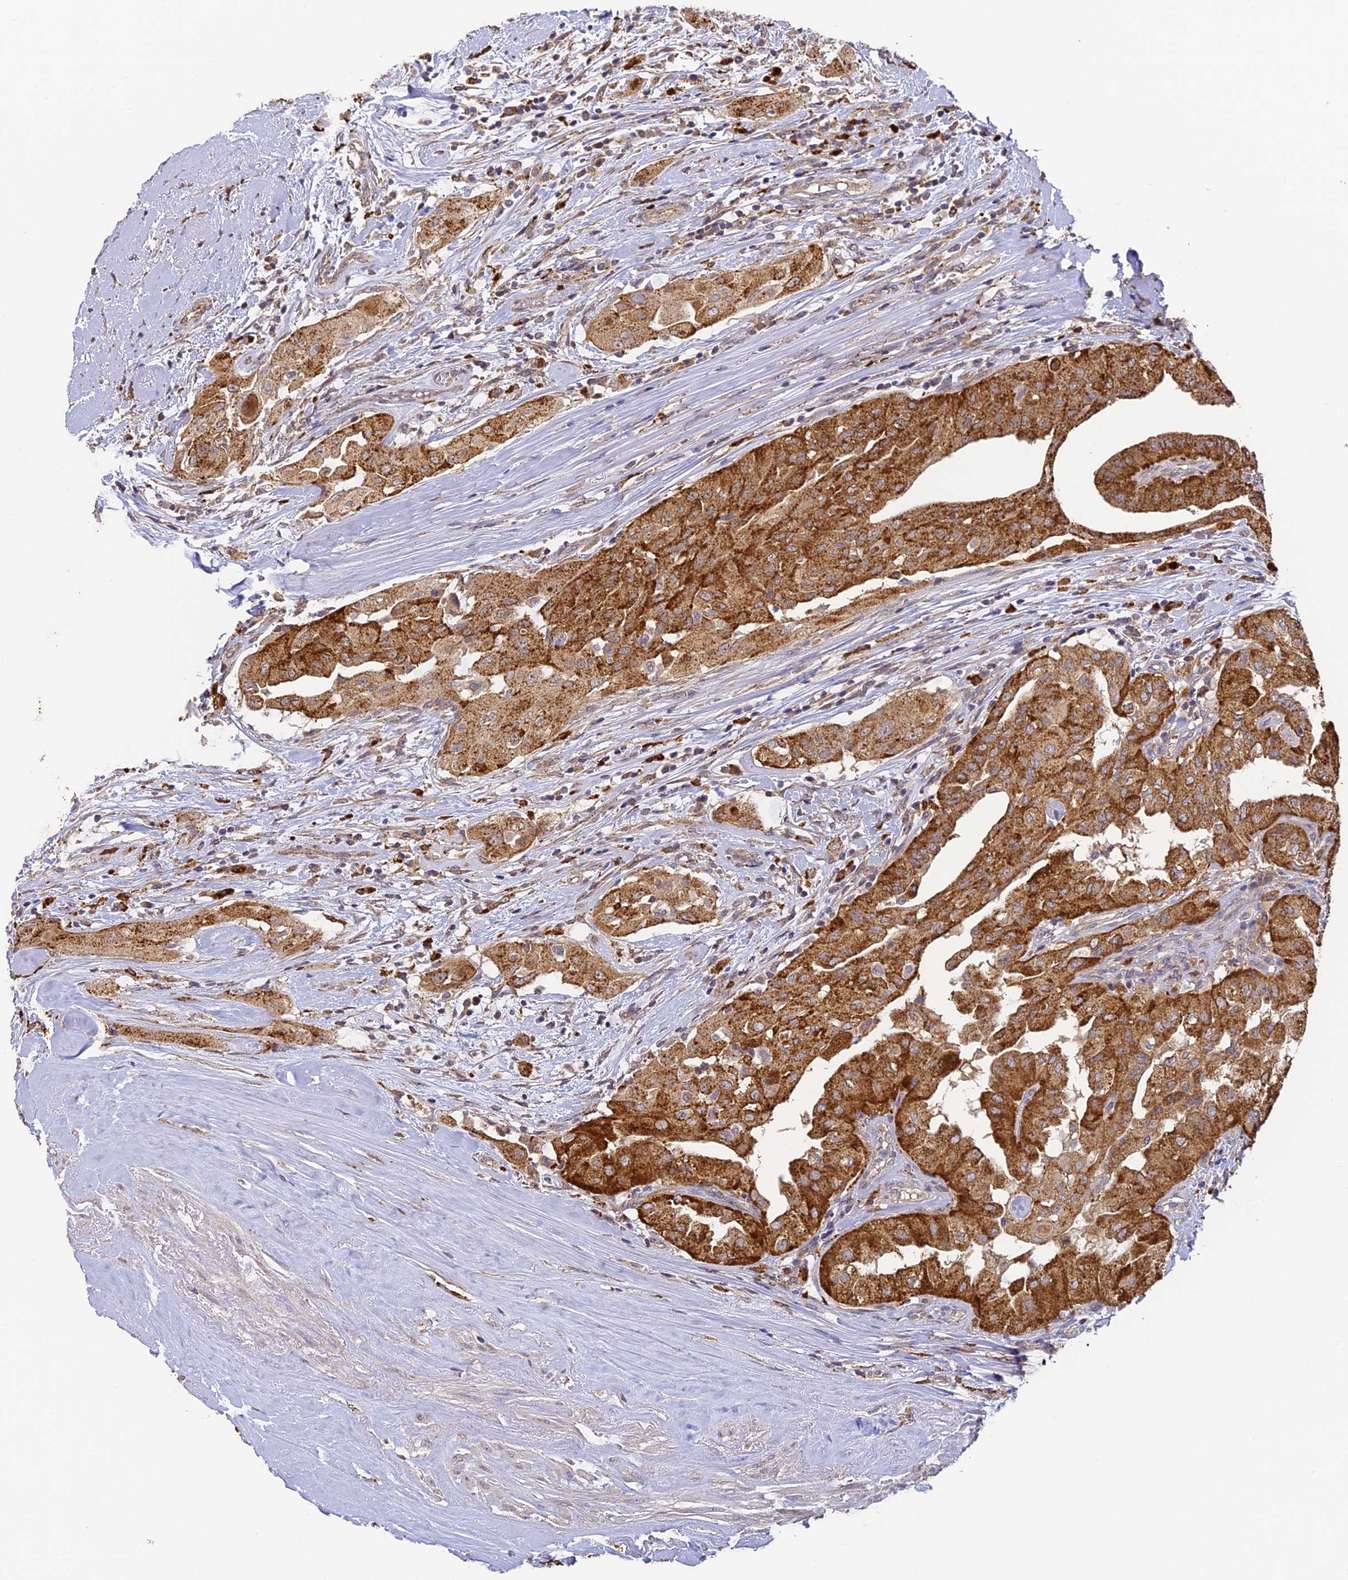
{"staining": {"intensity": "strong", "quantity": ">75%", "location": "cytoplasmic/membranous"}, "tissue": "thyroid cancer", "cell_type": "Tumor cells", "image_type": "cancer", "snomed": [{"axis": "morphology", "description": "Papillary adenocarcinoma, NOS"}, {"axis": "topography", "description": "Thyroid gland"}], "caption": "Protein expression by immunohistochemistry (IHC) displays strong cytoplasmic/membranous expression in approximately >75% of tumor cells in thyroid papillary adenocarcinoma. Immunohistochemistry (ihc) stains the protein in brown and the nuclei are stained blue.", "gene": "YAE1", "patient": {"sex": "female", "age": 59}}